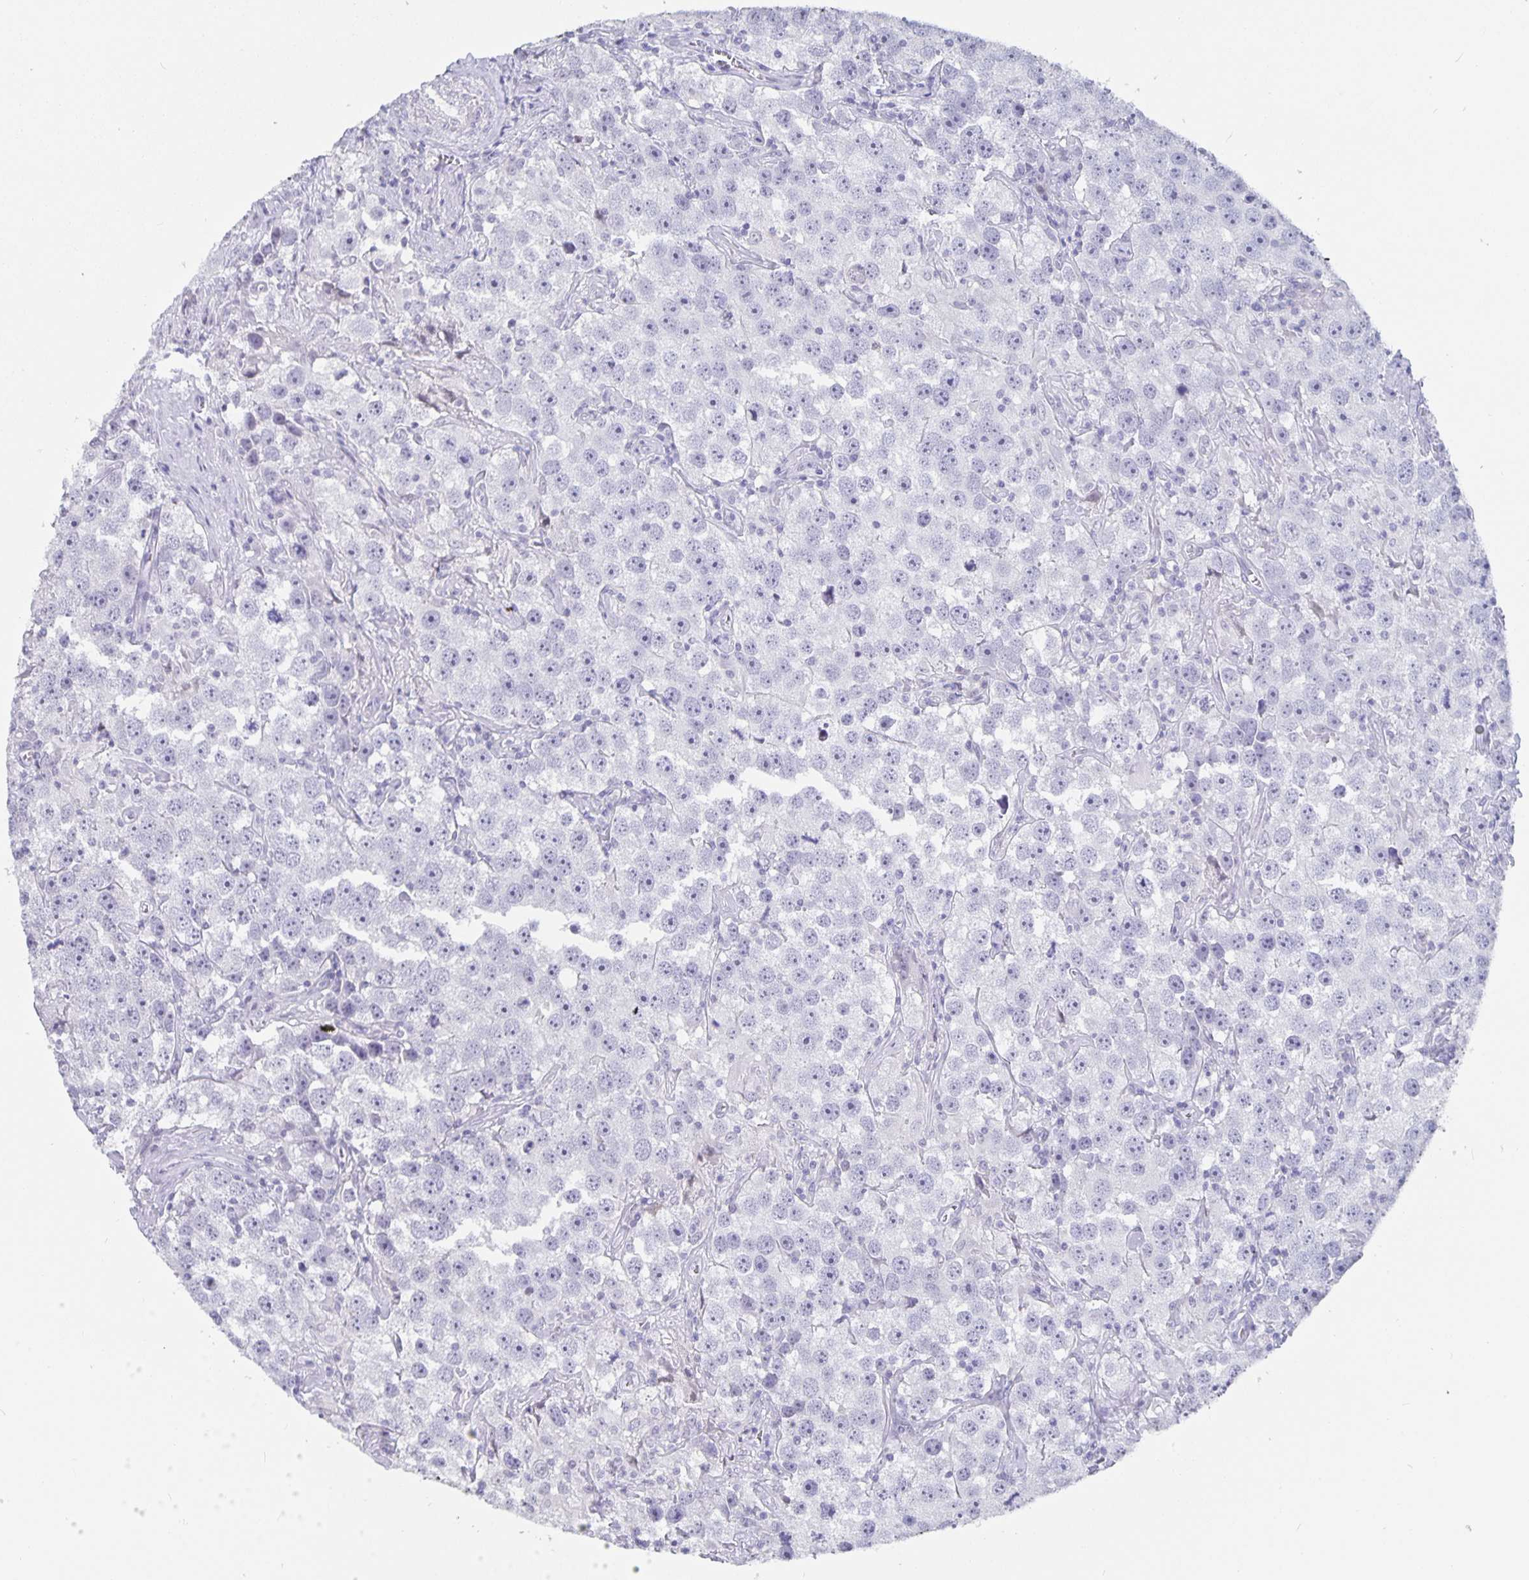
{"staining": {"intensity": "negative", "quantity": "none", "location": "none"}, "tissue": "testis cancer", "cell_type": "Tumor cells", "image_type": "cancer", "snomed": [{"axis": "morphology", "description": "Seminoma, NOS"}, {"axis": "topography", "description": "Testis"}], "caption": "DAB immunohistochemical staining of human testis cancer (seminoma) demonstrates no significant positivity in tumor cells.", "gene": "OLIG2", "patient": {"sex": "male", "age": 49}}